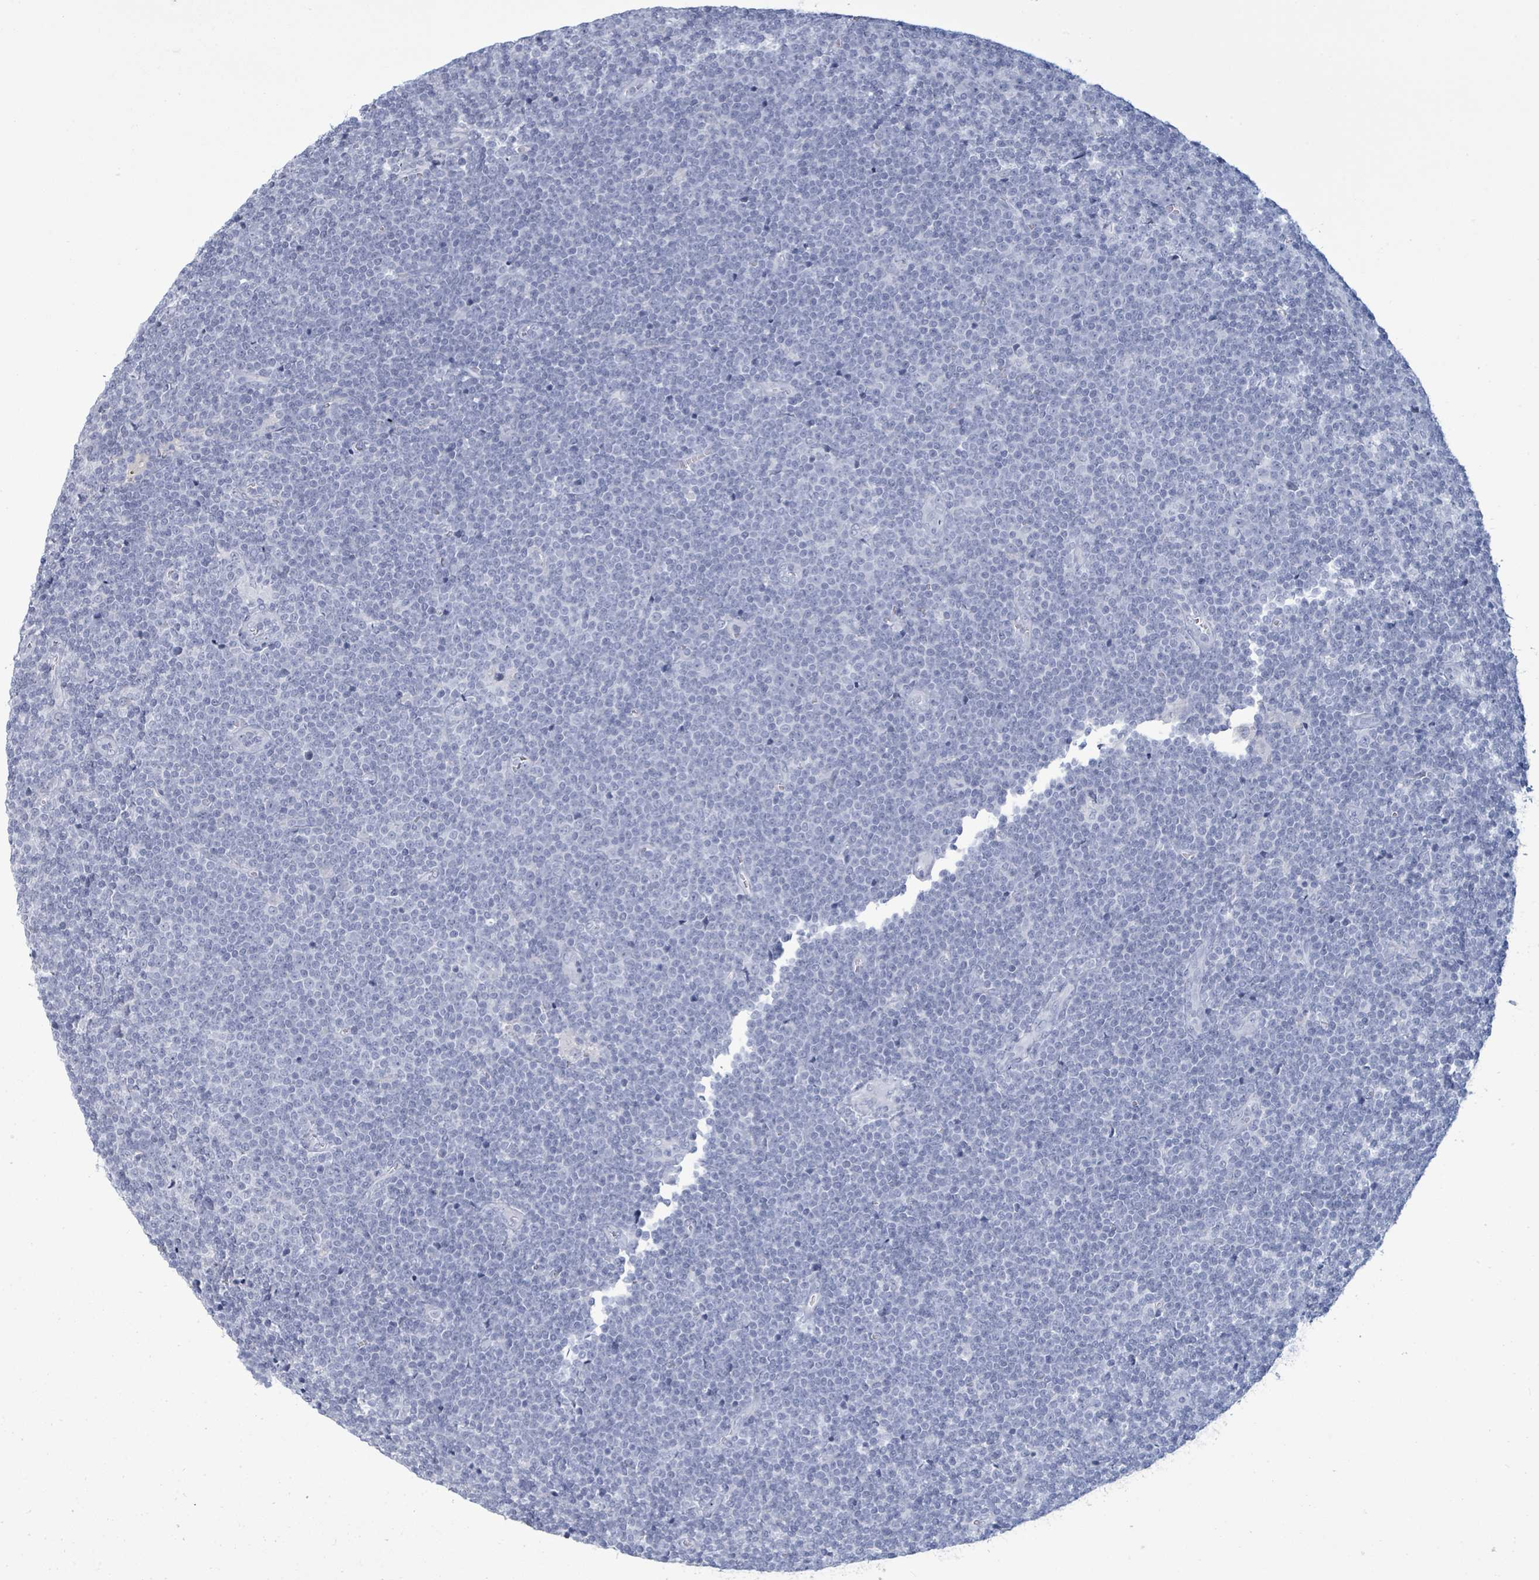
{"staining": {"intensity": "negative", "quantity": "none", "location": "none"}, "tissue": "lymphoma", "cell_type": "Tumor cells", "image_type": "cancer", "snomed": [{"axis": "morphology", "description": "Malignant lymphoma, non-Hodgkin's type, Low grade"}, {"axis": "topography", "description": "Lymph node"}], "caption": "Malignant lymphoma, non-Hodgkin's type (low-grade) was stained to show a protein in brown. There is no significant expression in tumor cells.", "gene": "PGA3", "patient": {"sex": "male", "age": 48}}